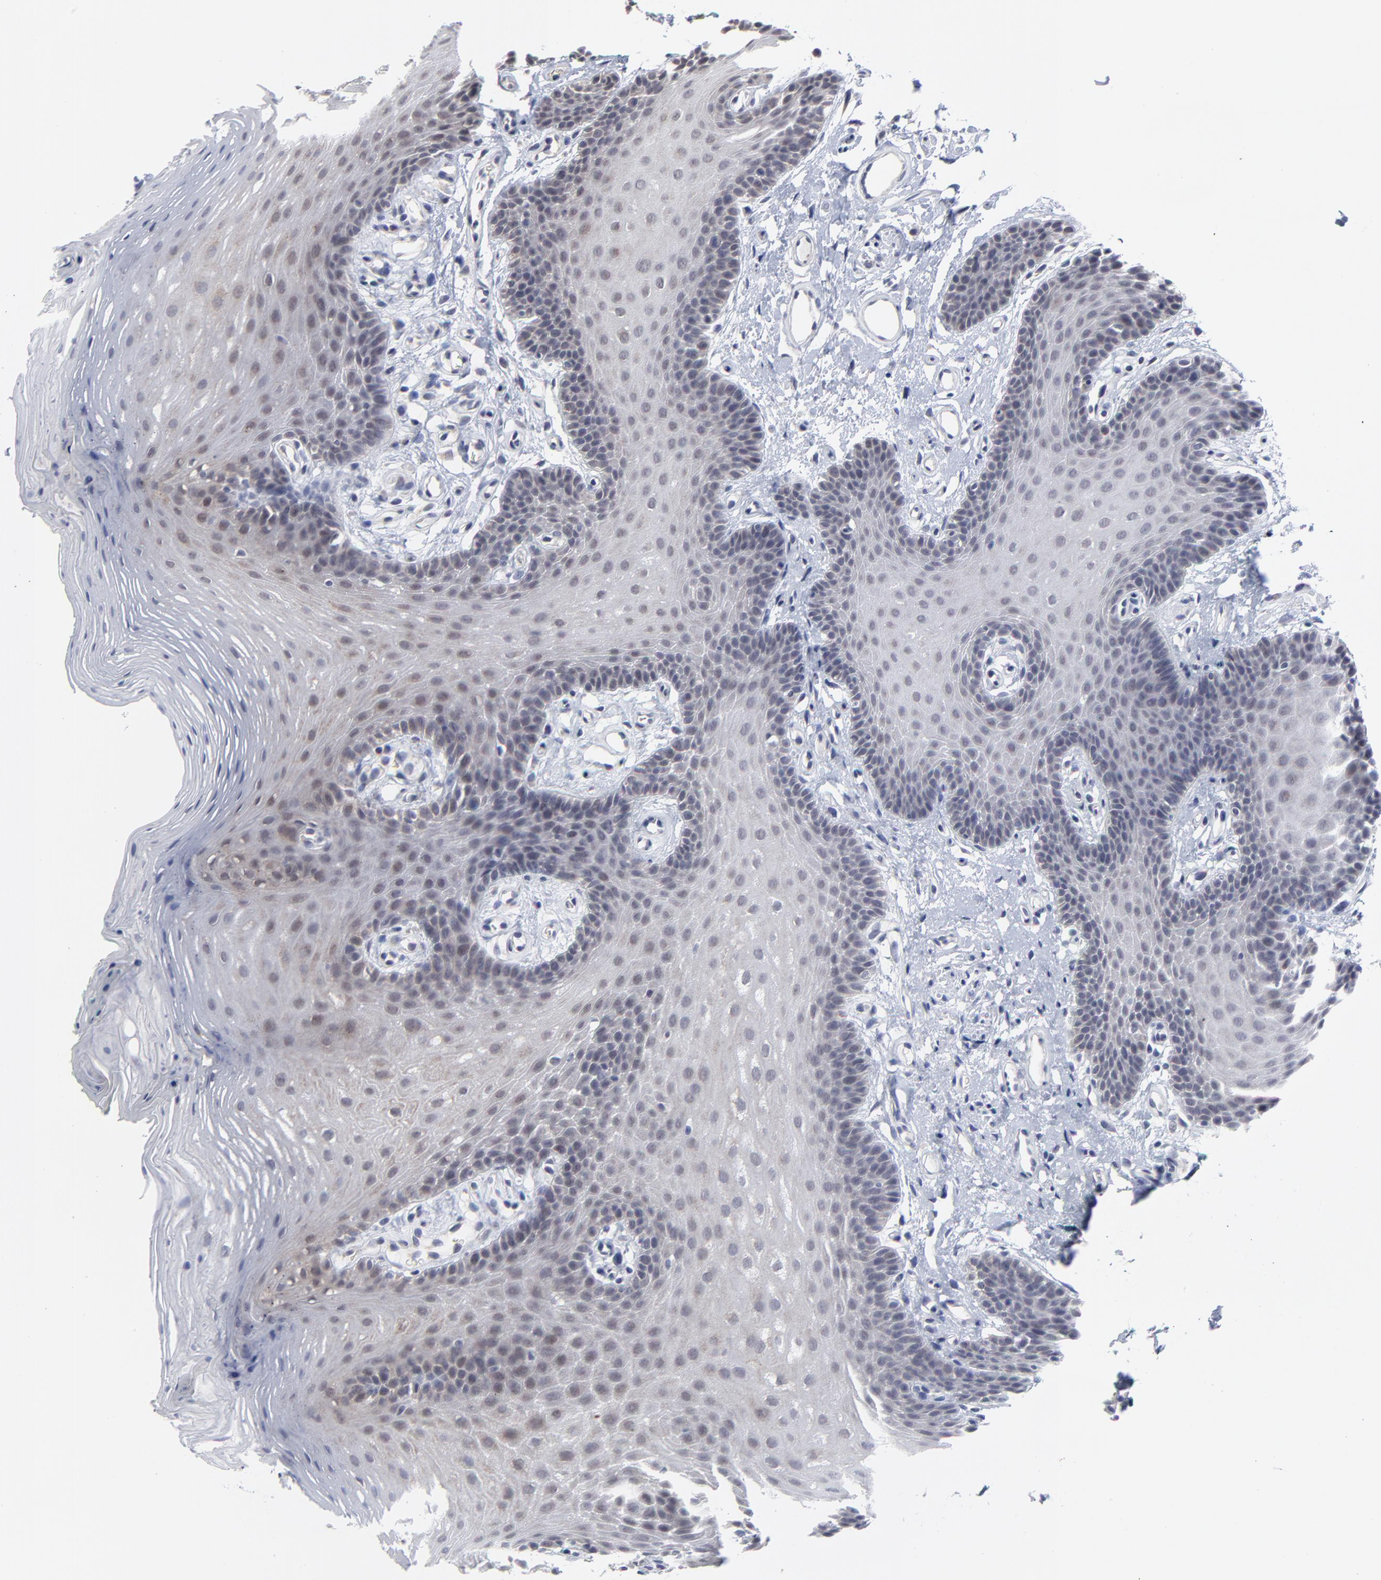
{"staining": {"intensity": "weak", "quantity": "<25%", "location": "cytoplasmic/membranous"}, "tissue": "oral mucosa", "cell_type": "Squamous epithelial cells", "image_type": "normal", "snomed": [{"axis": "morphology", "description": "Normal tissue, NOS"}, {"axis": "topography", "description": "Oral tissue"}], "caption": "This is an IHC photomicrograph of normal oral mucosa. There is no staining in squamous epithelial cells.", "gene": "MAGEA10", "patient": {"sex": "male", "age": 62}}